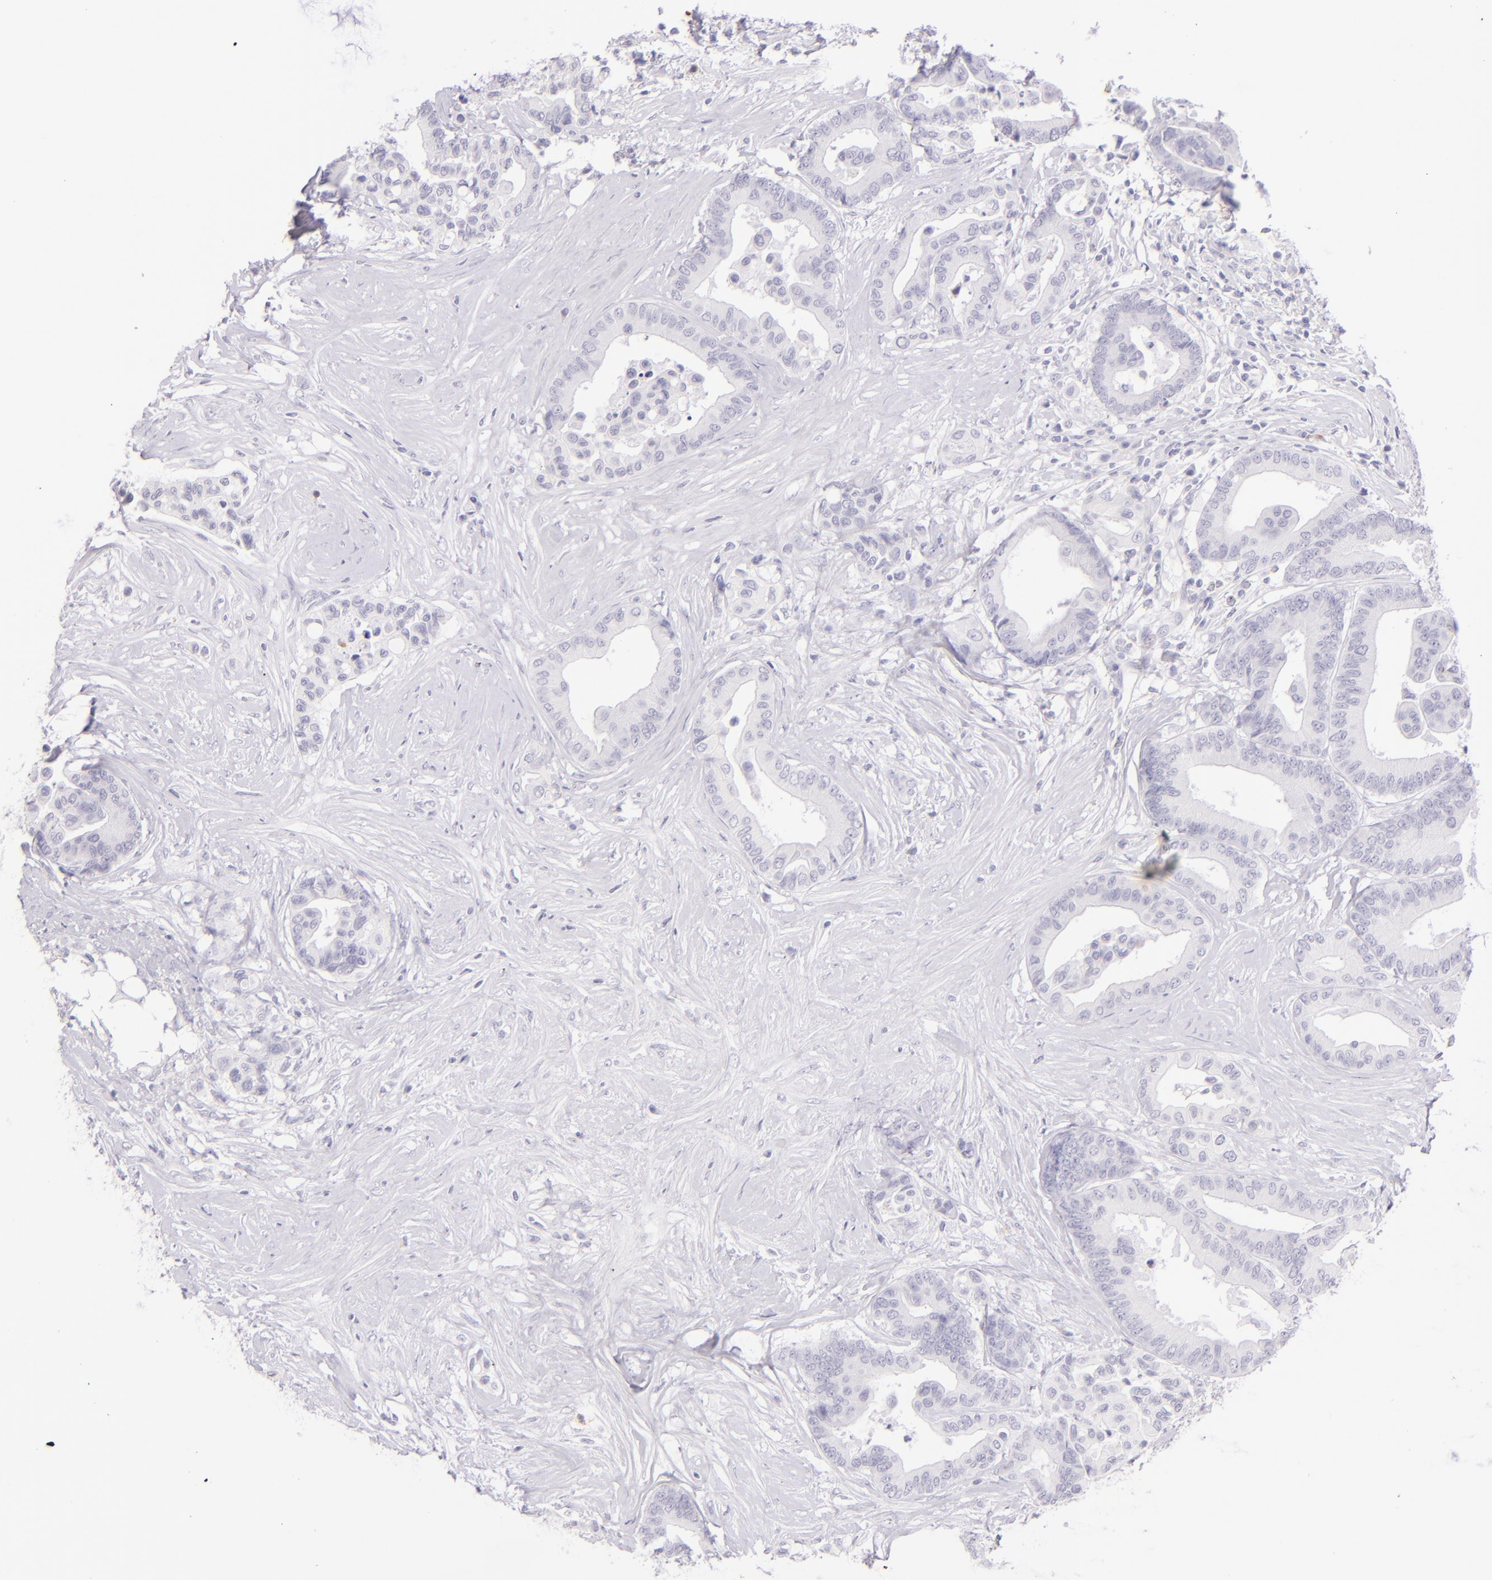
{"staining": {"intensity": "negative", "quantity": "none", "location": "none"}, "tissue": "colorectal cancer", "cell_type": "Tumor cells", "image_type": "cancer", "snomed": [{"axis": "morphology", "description": "Adenocarcinoma, NOS"}, {"axis": "topography", "description": "Colon"}], "caption": "Tumor cells are negative for brown protein staining in colorectal adenocarcinoma.", "gene": "SDC1", "patient": {"sex": "male", "age": 82}}